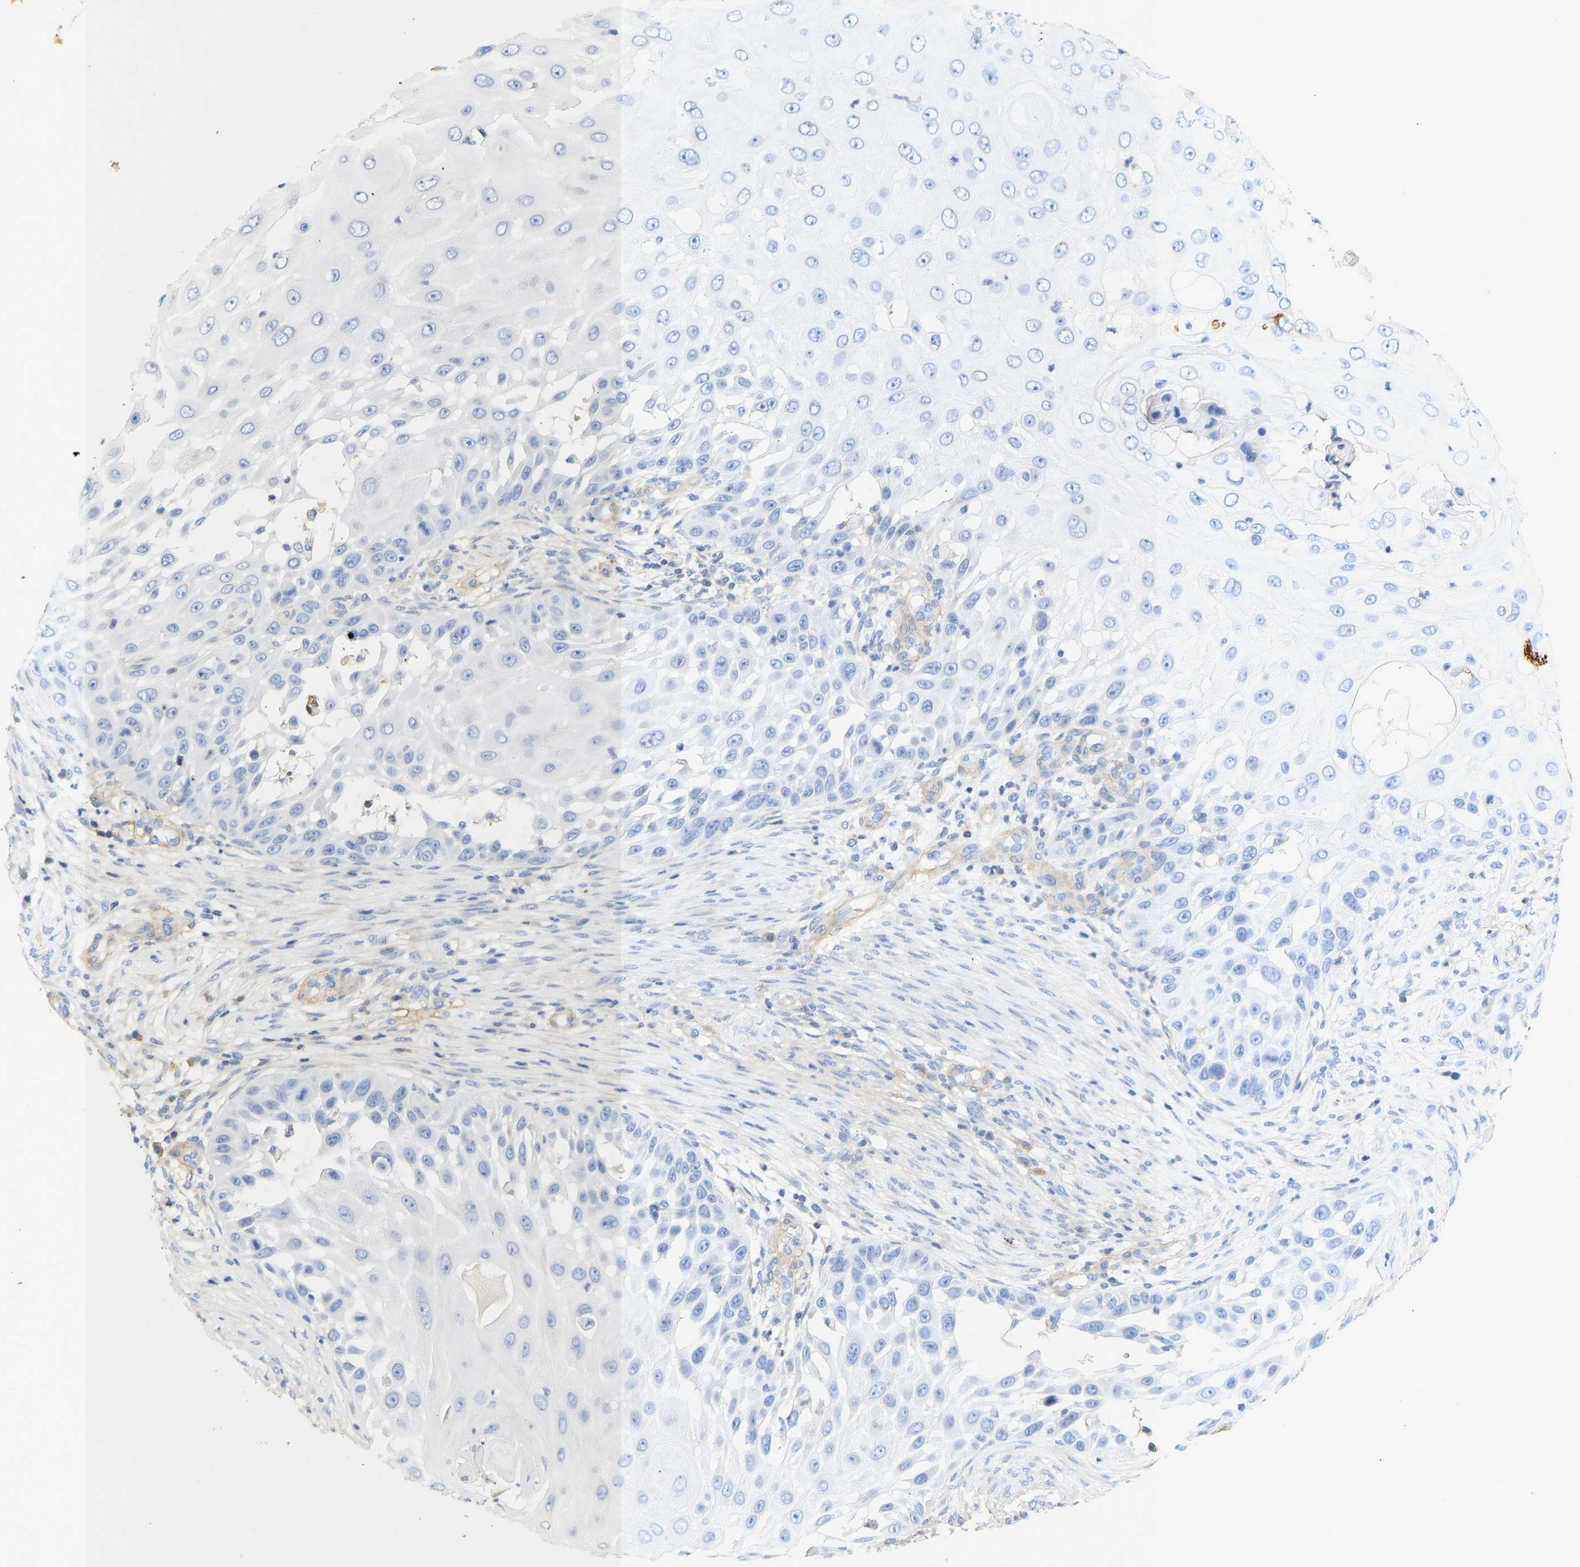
{"staining": {"intensity": "negative", "quantity": "none", "location": "none"}, "tissue": "skin cancer", "cell_type": "Tumor cells", "image_type": "cancer", "snomed": [{"axis": "morphology", "description": "Squamous cell carcinoma, NOS"}, {"axis": "topography", "description": "Skin"}], "caption": "IHC of skin squamous cell carcinoma exhibits no staining in tumor cells.", "gene": "BVES", "patient": {"sex": "female", "age": 44}}